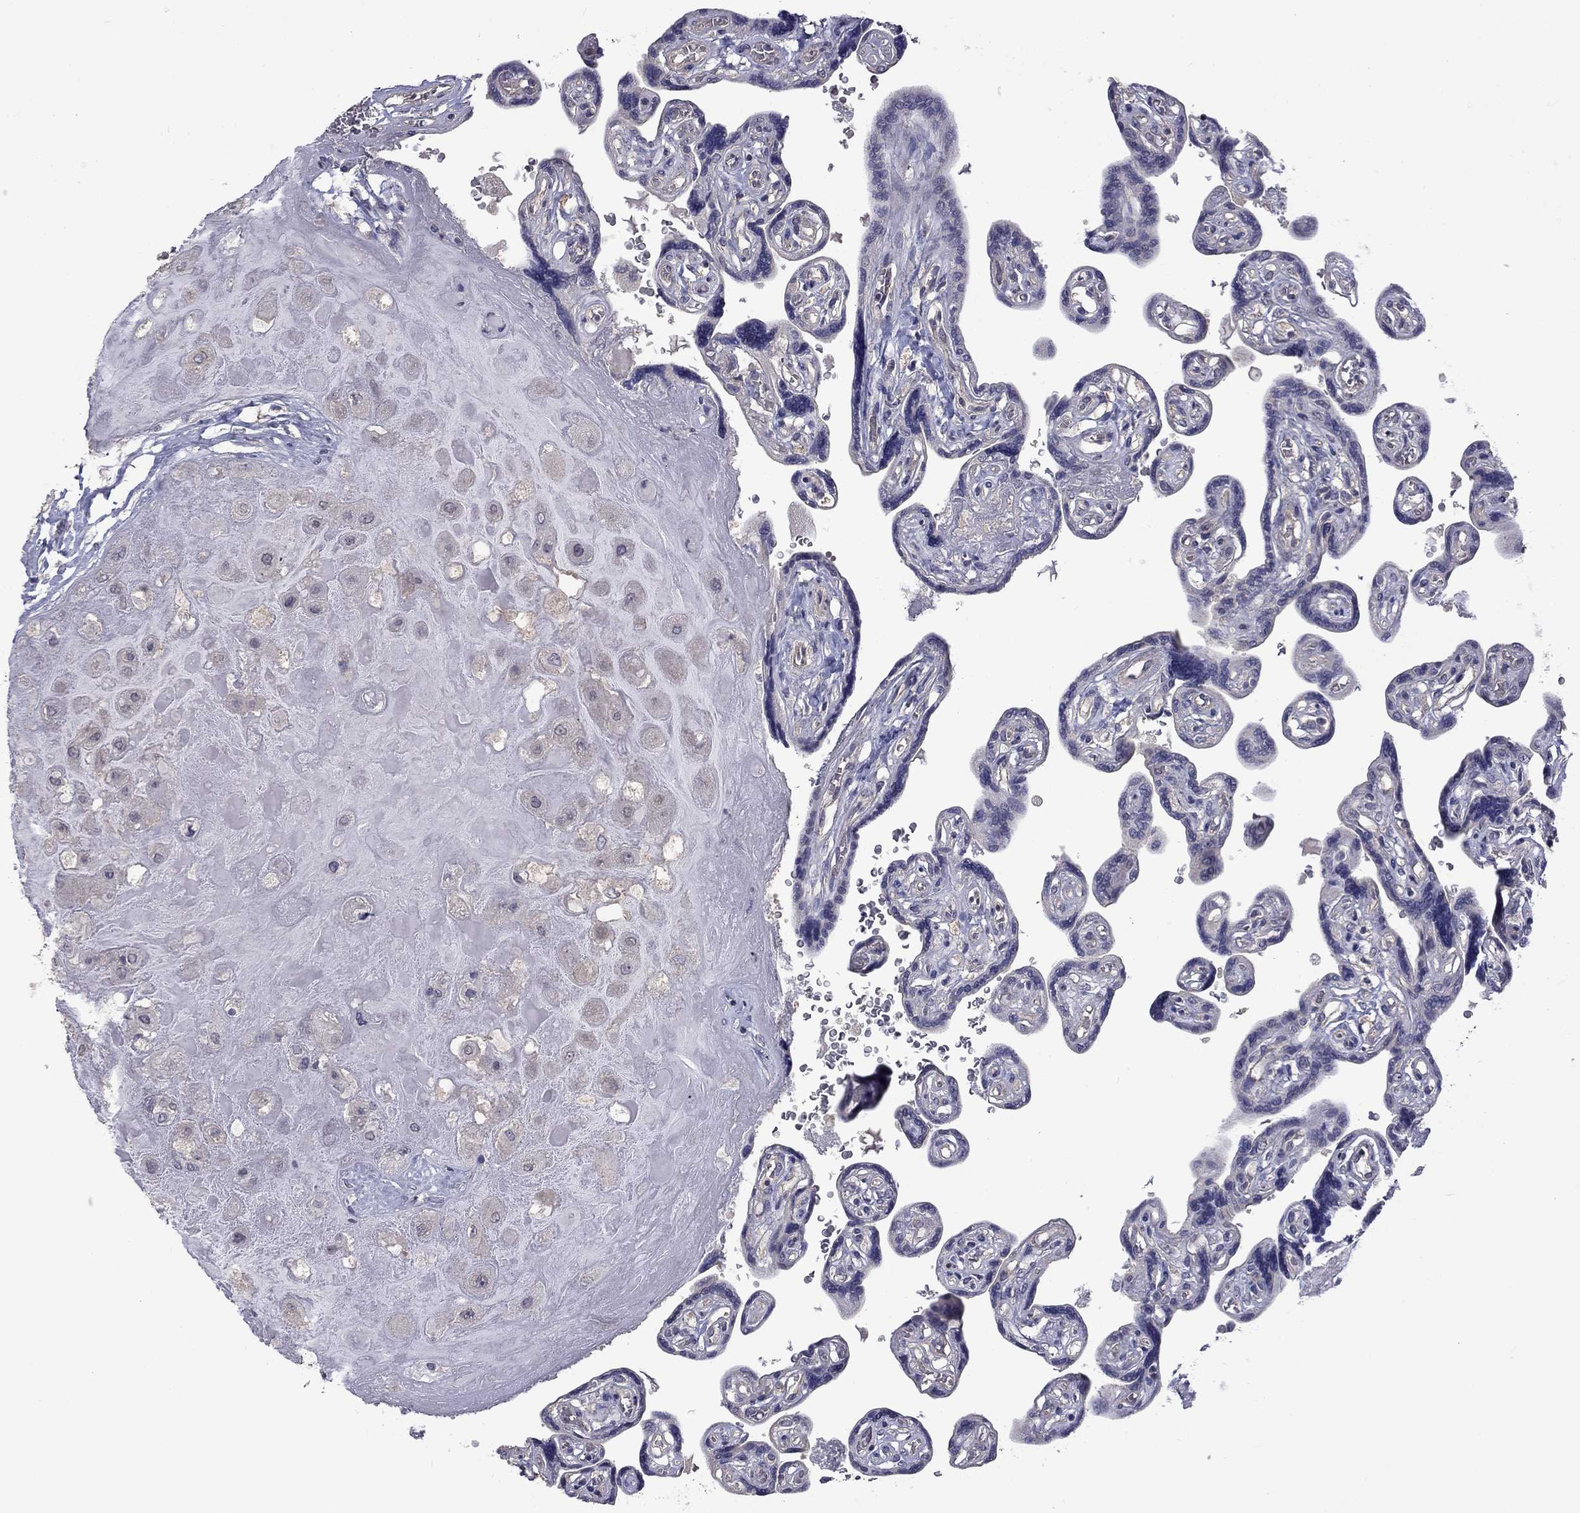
{"staining": {"intensity": "negative", "quantity": "none", "location": "none"}, "tissue": "placenta", "cell_type": "Decidual cells", "image_type": "normal", "snomed": [{"axis": "morphology", "description": "Normal tissue, NOS"}, {"axis": "topography", "description": "Placenta"}], "caption": "An immunohistochemistry (IHC) image of benign placenta is shown. There is no staining in decidual cells of placenta. (Immunohistochemistry, brightfield microscopy, high magnification).", "gene": "SLC39A14", "patient": {"sex": "female", "age": 32}}